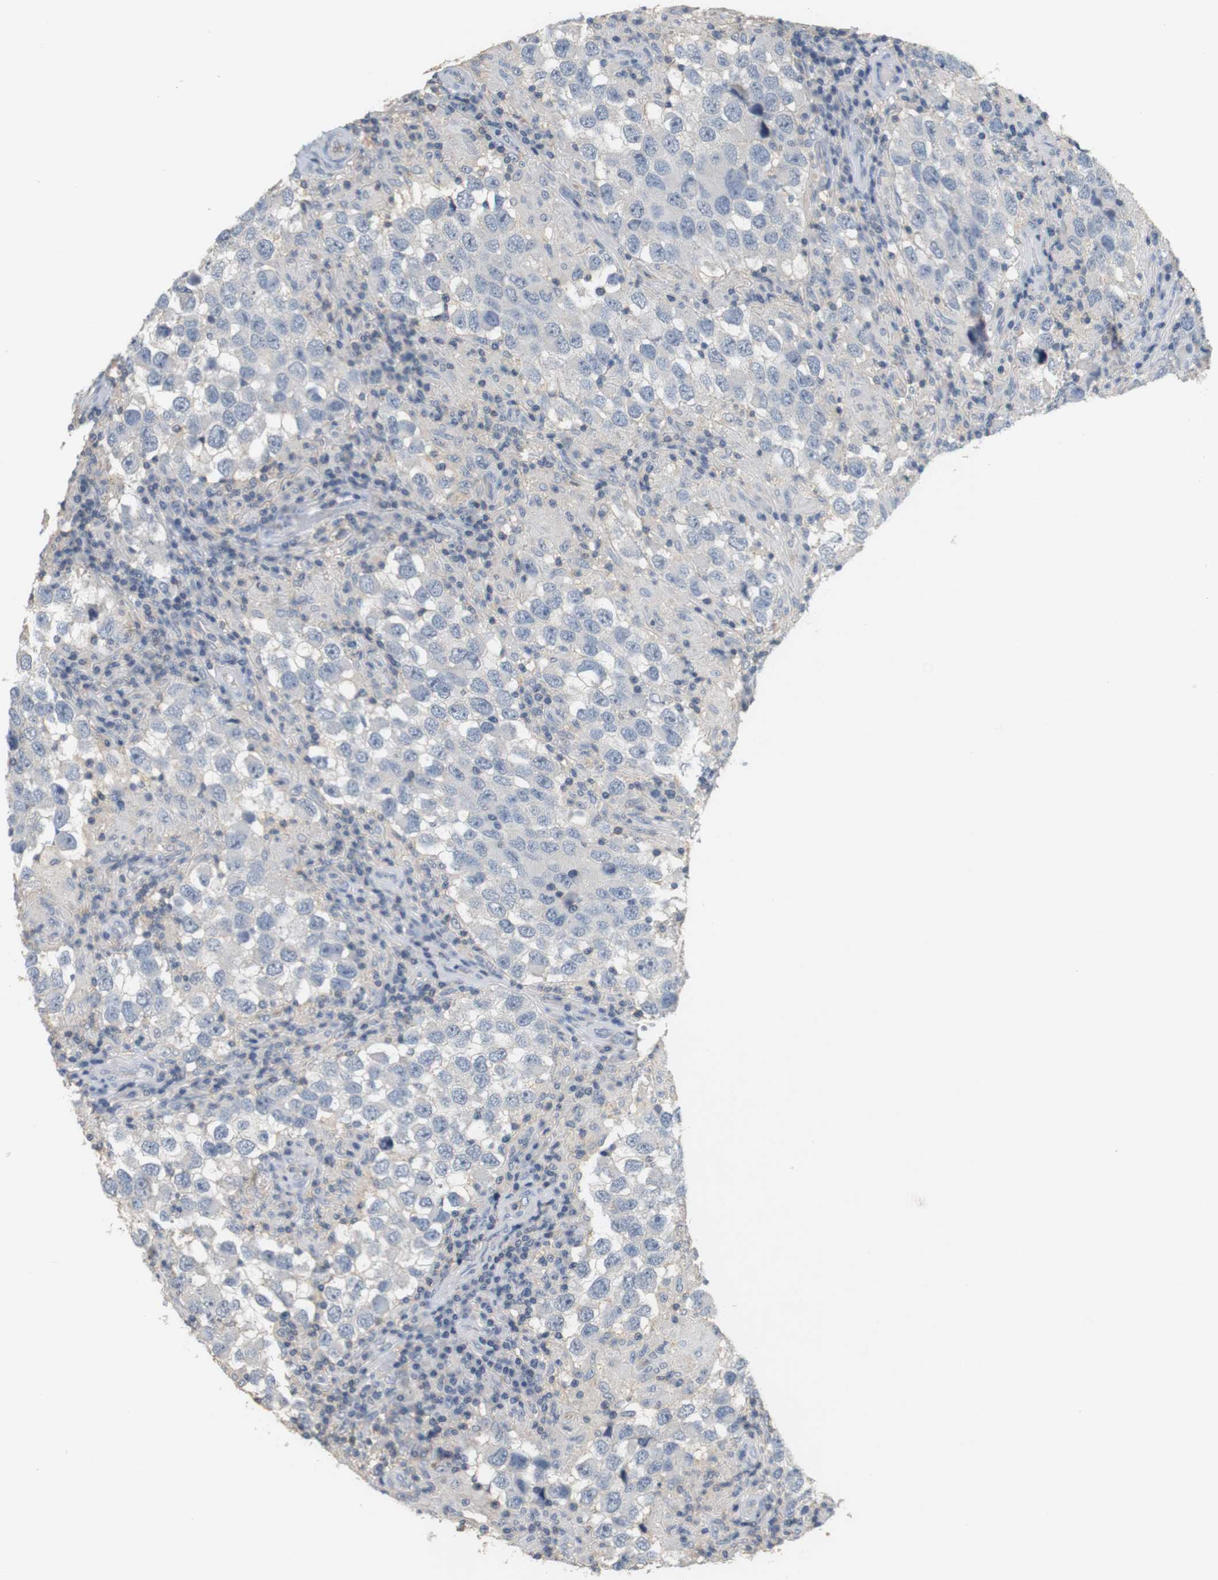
{"staining": {"intensity": "negative", "quantity": "none", "location": "none"}, "tissue": "testis cancer", "cell_type": "Tumor cells", "image_type": "cancer", "snomed": [{"axis": "morphology", "description": "Carcinoma, Embryonal, NOS"}, {"axis": "topography", "description": "Testis"}], "caption": "A histopathology image of testis cancer stained for a protein displays no brown staining in tumor cells. (DAB immunohistochemistry visualized using brightfield microscopy, high magnification).", "gene": "OSR1", "patient": {"sex": "male", "age": 21}}